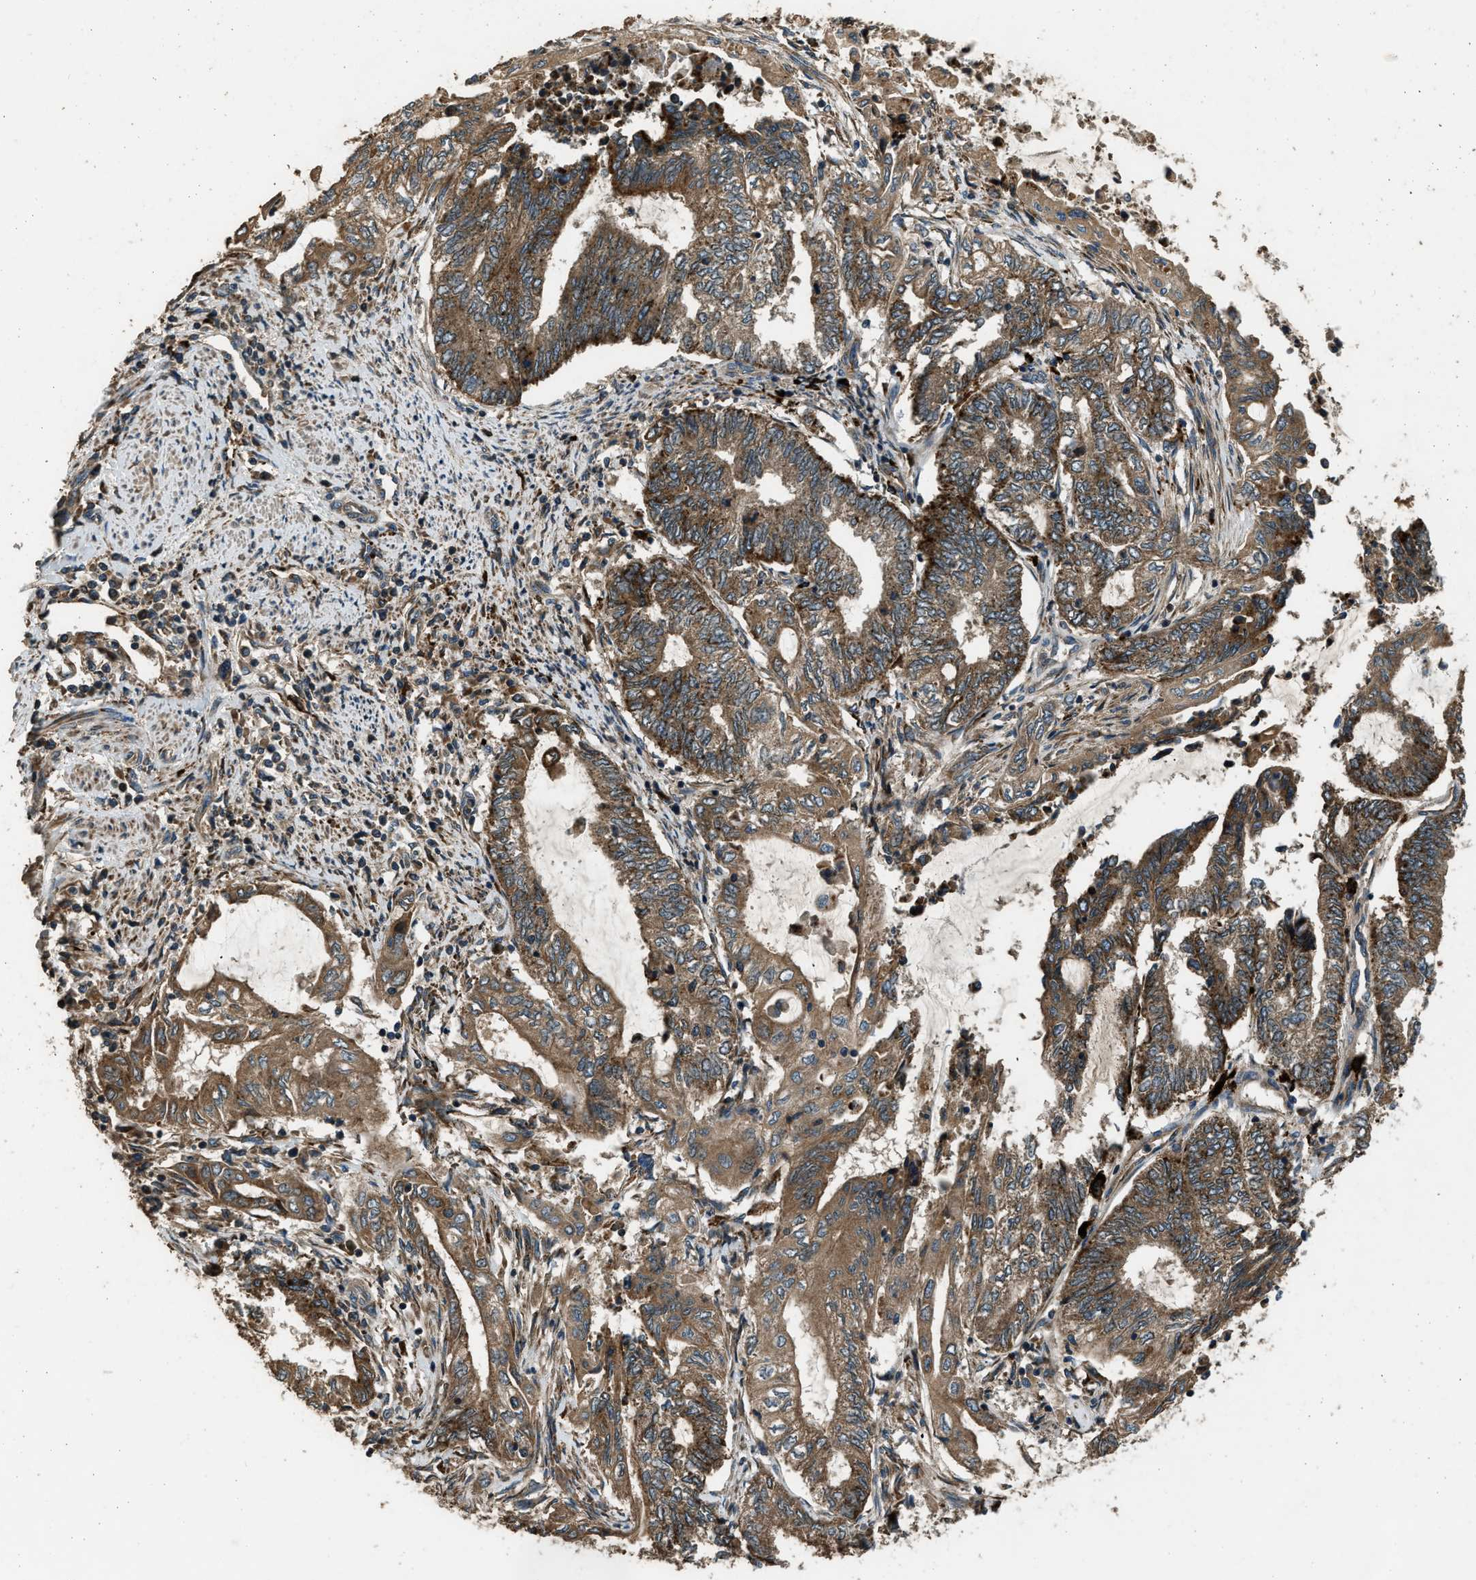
{"staining": {"intensity": "moderate", "quantity": ">75%", "location": "cytoplasmic/membranous"}, "tissue": "endometrial cancer", "cell_type": "Tumor cells", "image_type": "cancer", "snomed": [{"axis": "morphology", "description": "Adenocarcinoma, NOS"}, {"axis": "topography", "description": "Uterus"}, {"axis": "topography", "description": "Endometrium"}], "caption": "Endometrial cancer (adenocarcinoma) stained for a protein demonstrates moderate cytoplasmic/membranous positivity in tumor cells.", "gene": "GGH", "patient": {"sex": "female", "age": 70}}